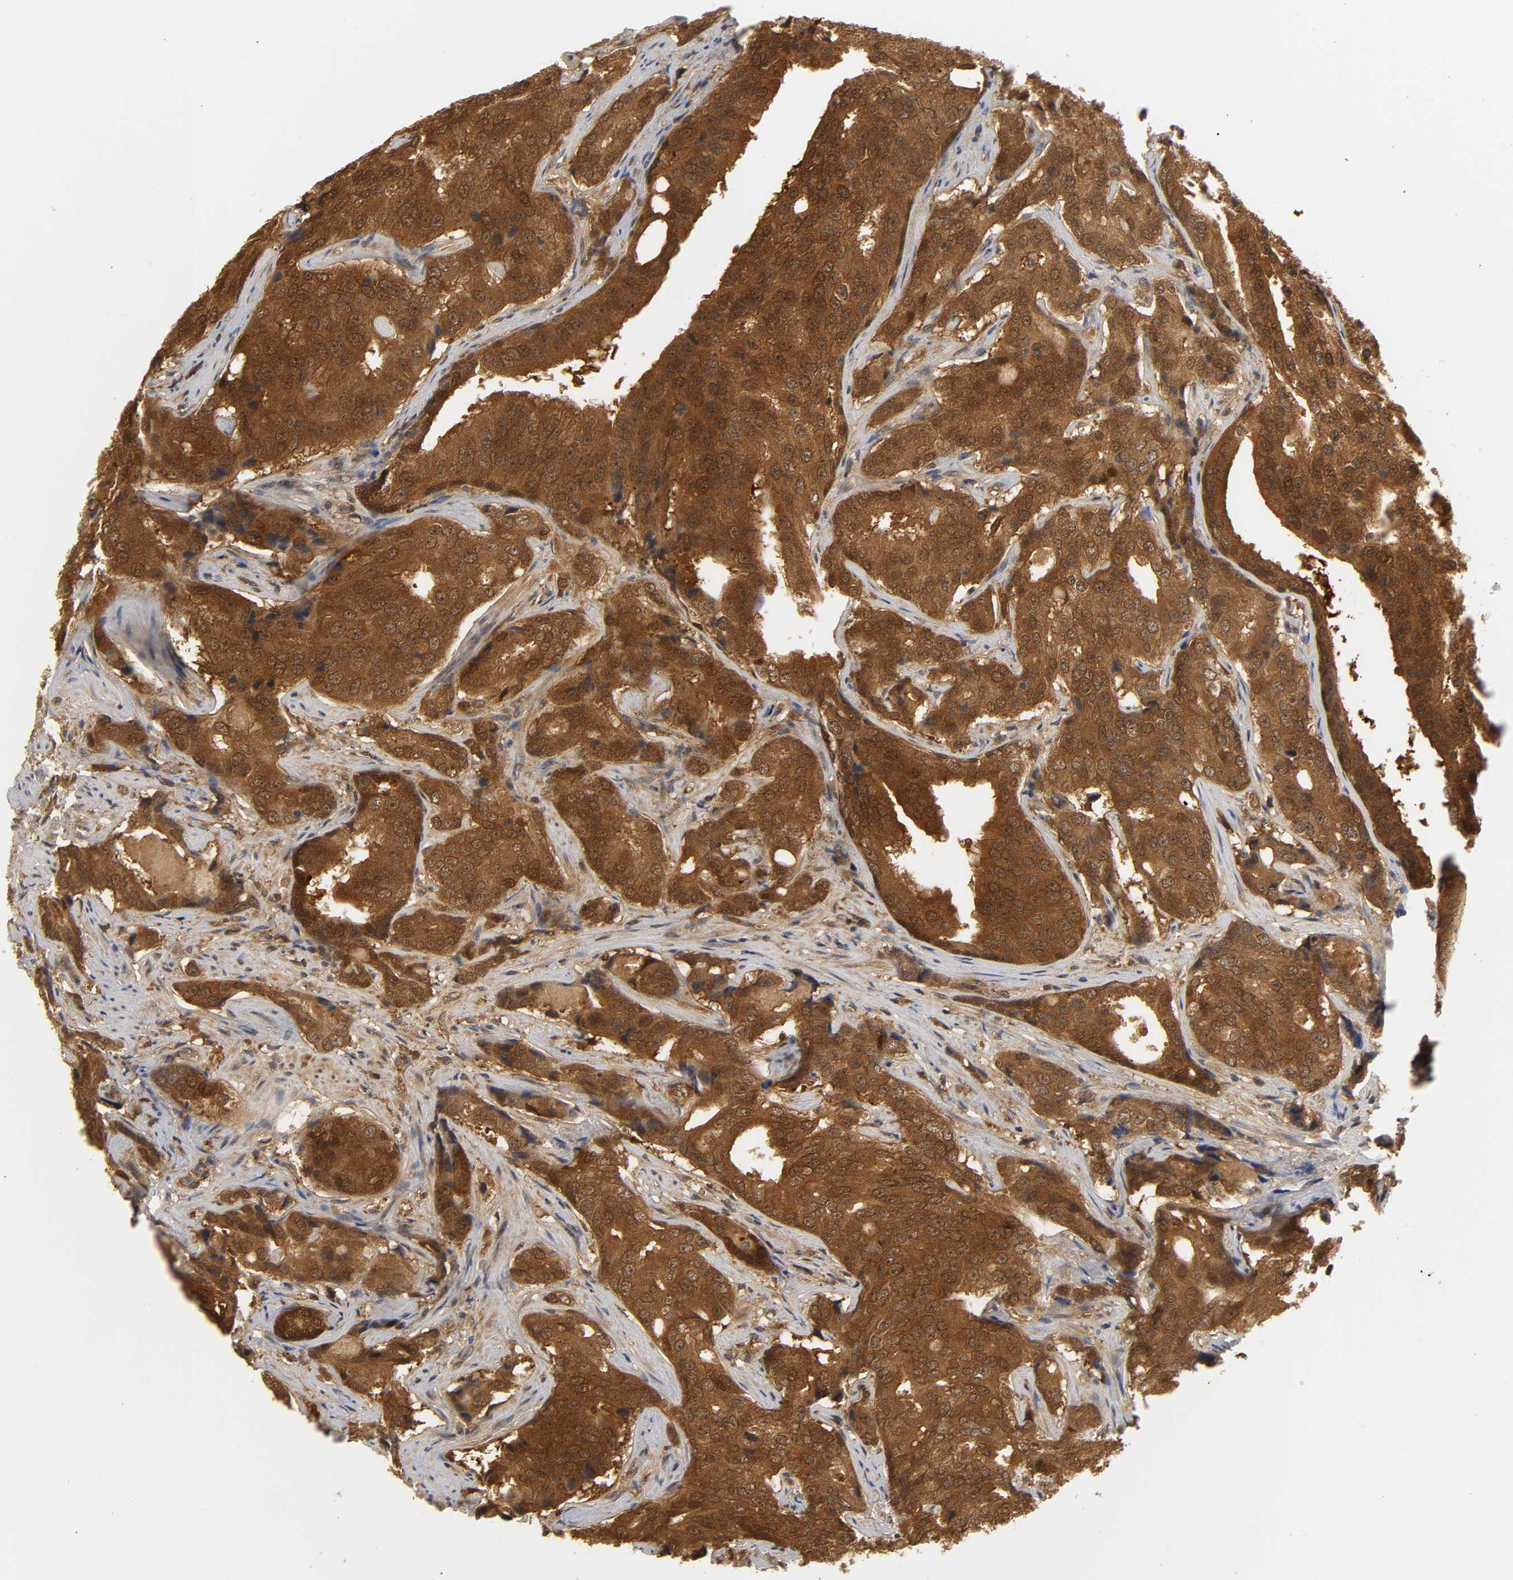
{"staining": {"intensity": "strong", "quantity": ">75%", "location": "cytoplasmic/membranous,nuclear"}, "tissue": "prostate cancer", "cell_type": "Tumor cells", "image_type": "cancer", "snomed": [{"axis": "morphology", "description": "Adenocarcinoma, High grade"}, {"axis": "topography", "description": "Prostate"}], "caption": "Adenocarcinoma (high-grade) (prostate) stained with a brown dye shows strong cytoplasmic/membranous and nuclear positive expression in about >75% of tumor cells.", "gene": "PARK7", "patient": {"sex": "male", "age": 58}}